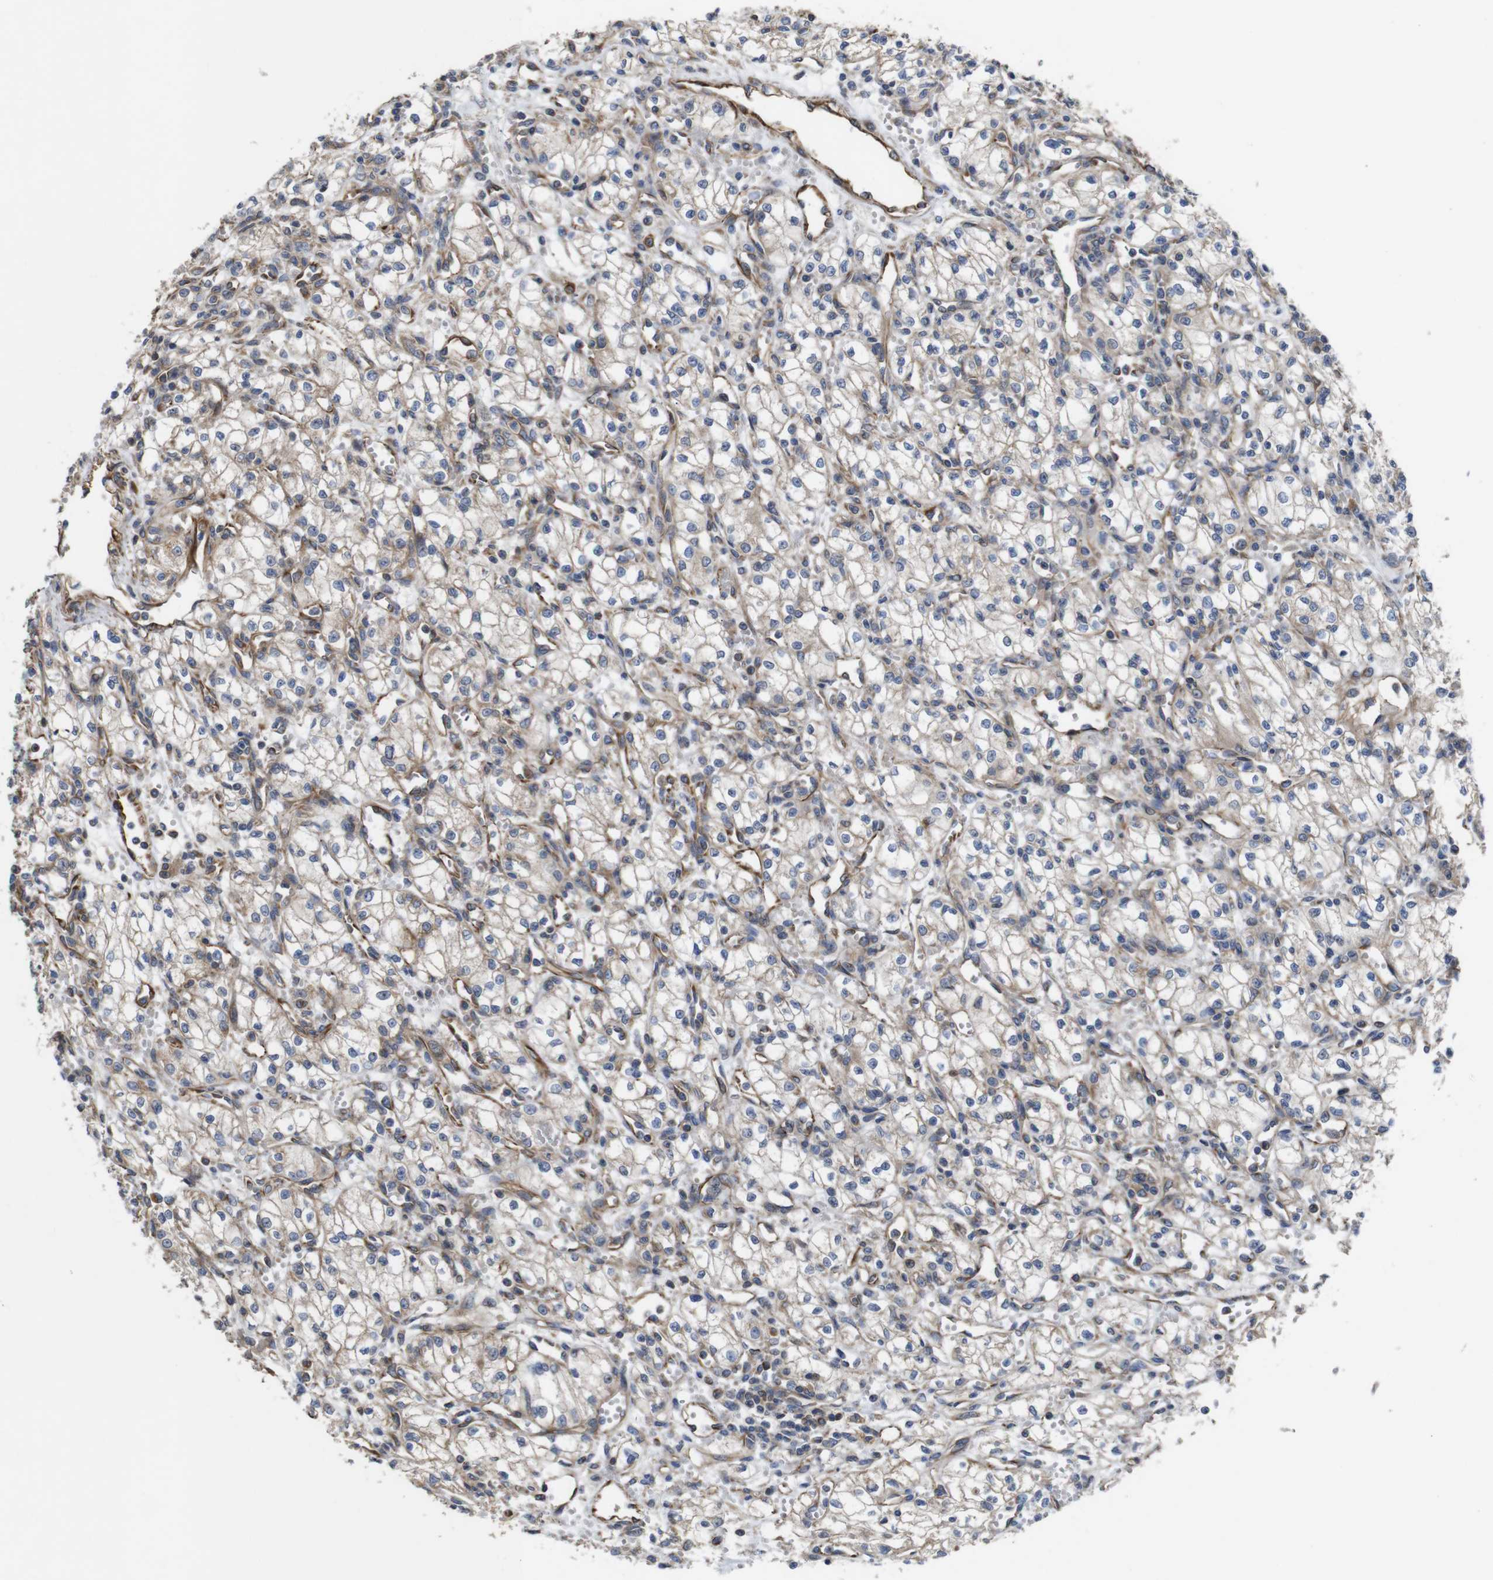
{"staining": {"intensity": "weak", "quantity": ">75%", "location": "cytoplasmic/membranous"}, "tissue": "renal cancer", "cell_type": "Tumor cells", "image_type": "cancer", "snomed": [{"axis": "morphology", "description": "Normal tissue, NOS"}, {"axis": "morphology", "description": "Adenocarcinoma, NOS"}, {"axis": "topography", "description": "Kidney"}], "caption": "Tumor cells exhibit low levels of weak cytoplasmic/membranous positivity in about >75% of cells in renal cancer. (Stains: DAB in brown, nuclei in blue, Microscopy: brightfield microscopy at high magnification).", "gene": "POMK", "patient": {"sex": "male", "age": 59}}